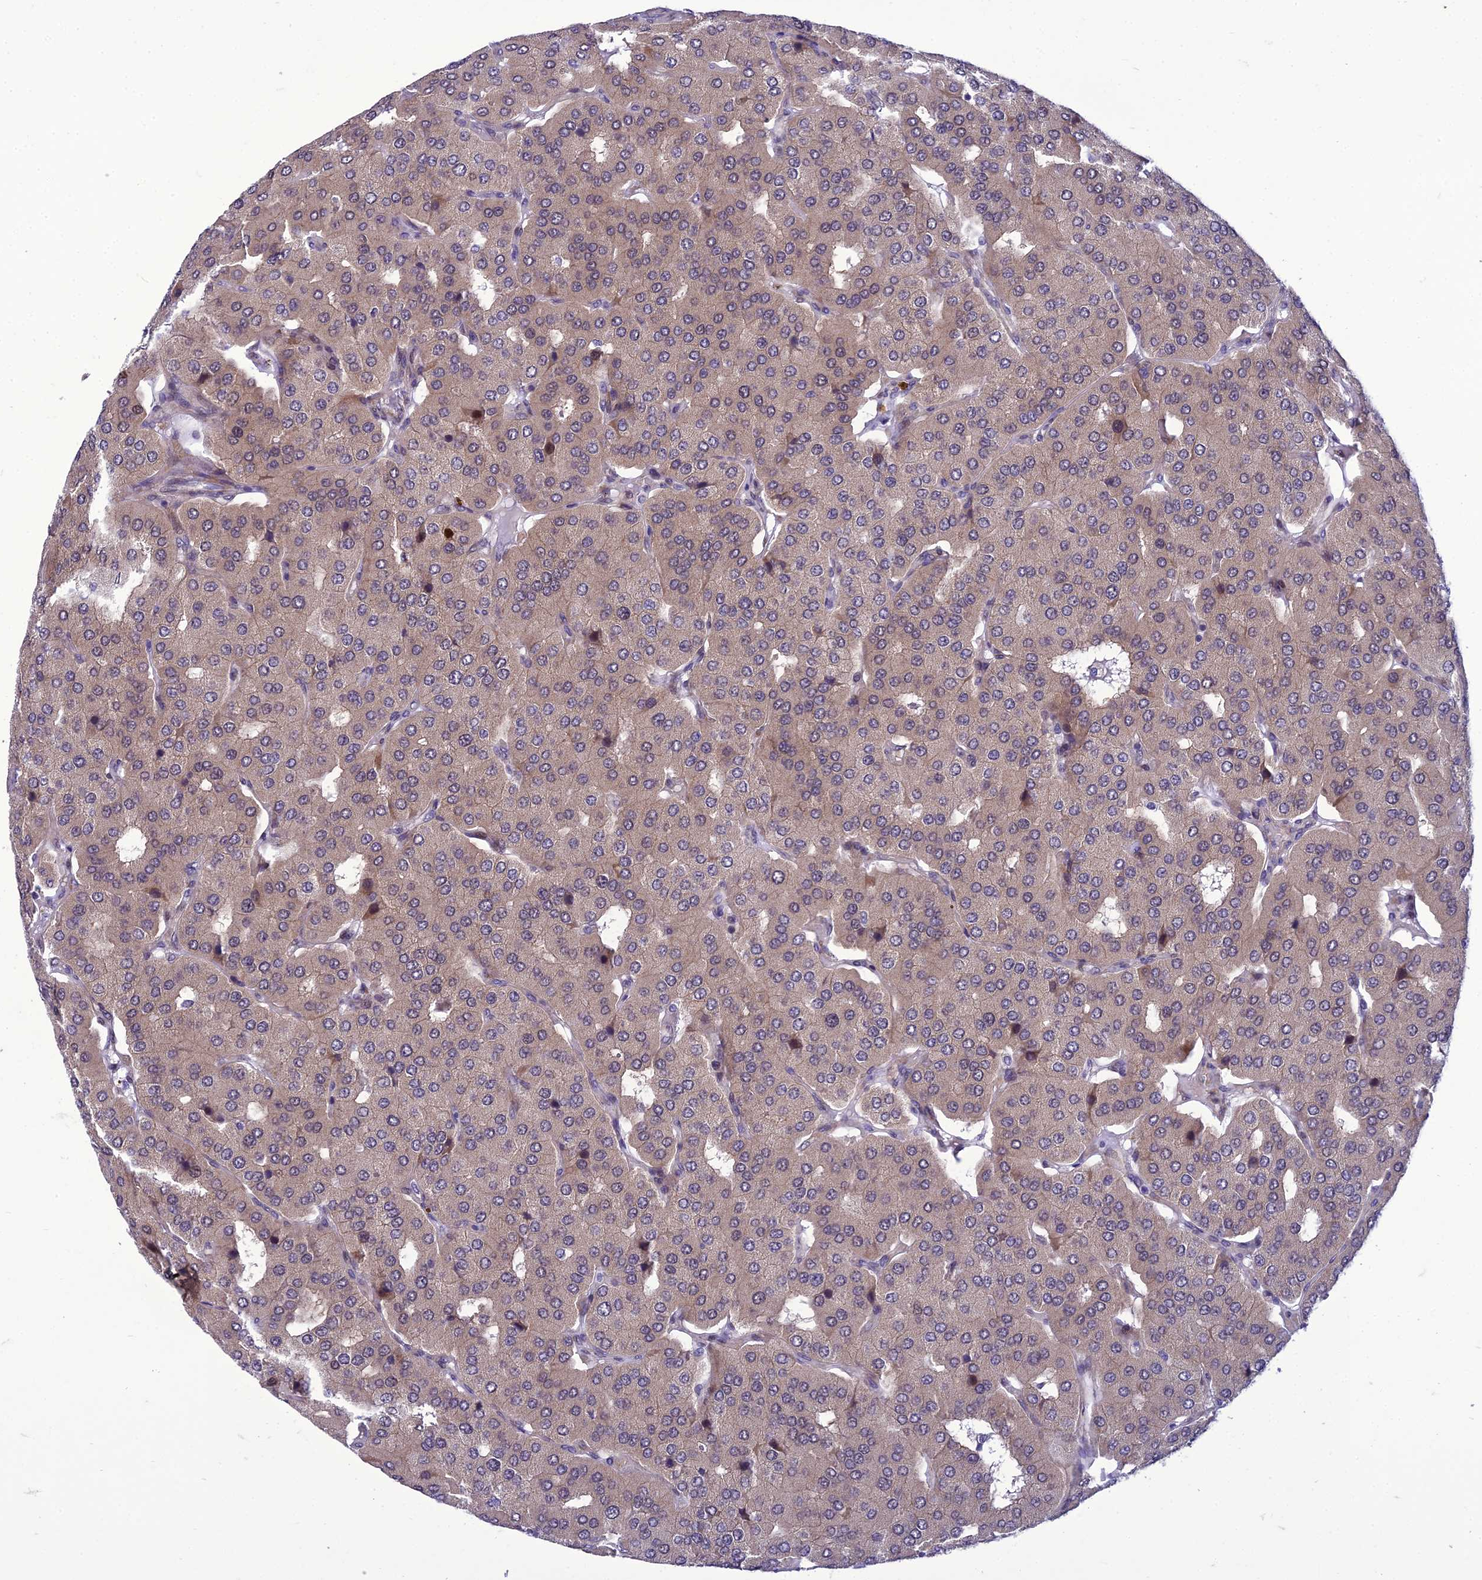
{"staining": {"intensity": "weak", "quantity": "<25%", "location": "cytoplasmic/membranous"}, "tissue": "parathyroid gland", "cell_type": "Glandular cells", "image_type": "normal", "snomed": [{"axis": "morphology", "description": "Normal tissue, NOS"}, {"axis": "morphology", "description": "Adenoma, NOS"}, {"axis": "topography", "description": "Parathyroid gland"}], "caption": "Immunohistochemistry (IHC) histopathology image of unremarkable parathyroid gland: human parathyroid gland stained with DAB reveals no significant protein expression in glandular cells. (Stains: DAB (3,3'-diaminobenzidine) immunohistochemistry with hematoxylin counter stain, Microscopy: brightfield microscopy at high magnification).", "gene": "GAB4", "patient": {"sex": "female", "age": 86}}